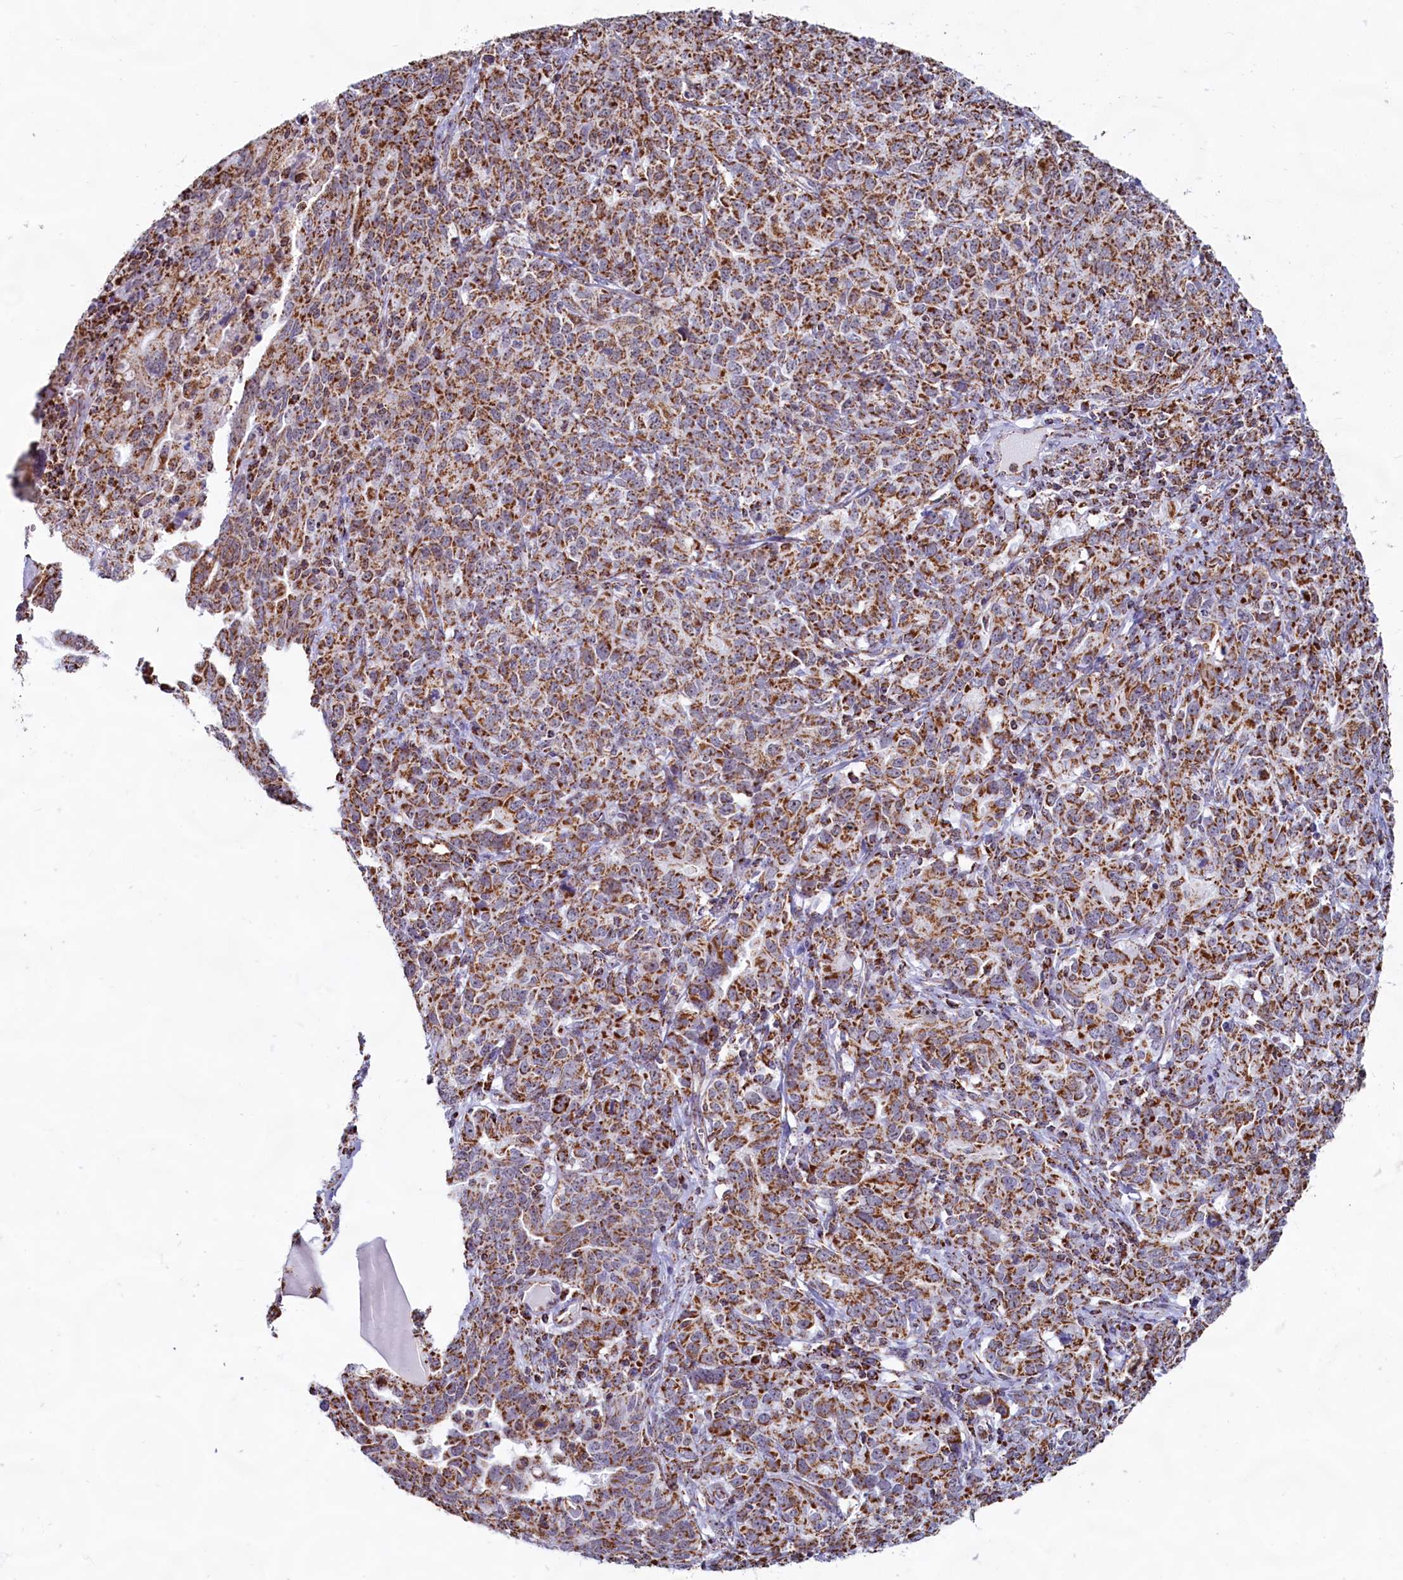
{"staining": {"intensity": "strong", "quantity": ">75%", "location": "cytoplasmic/membranous"}, "tissue": "ovarian cancer", "cell_type": "Tumor cells", "image_type": "cancer", "snomed": [{"axis": "morphology", "description": "Carcinoma, endometroid"}, {"axis": "topography", "description": "Ovary"}], "caption": "There is high levels of strong cytoplasmic/membranous staining in tumor cells of endometroid carcinoma (ovarian), as demonstrated by immunohistochemical staining (brown color).", "gene": "C1D", "patient": {"sex": "female", "age": 62}}